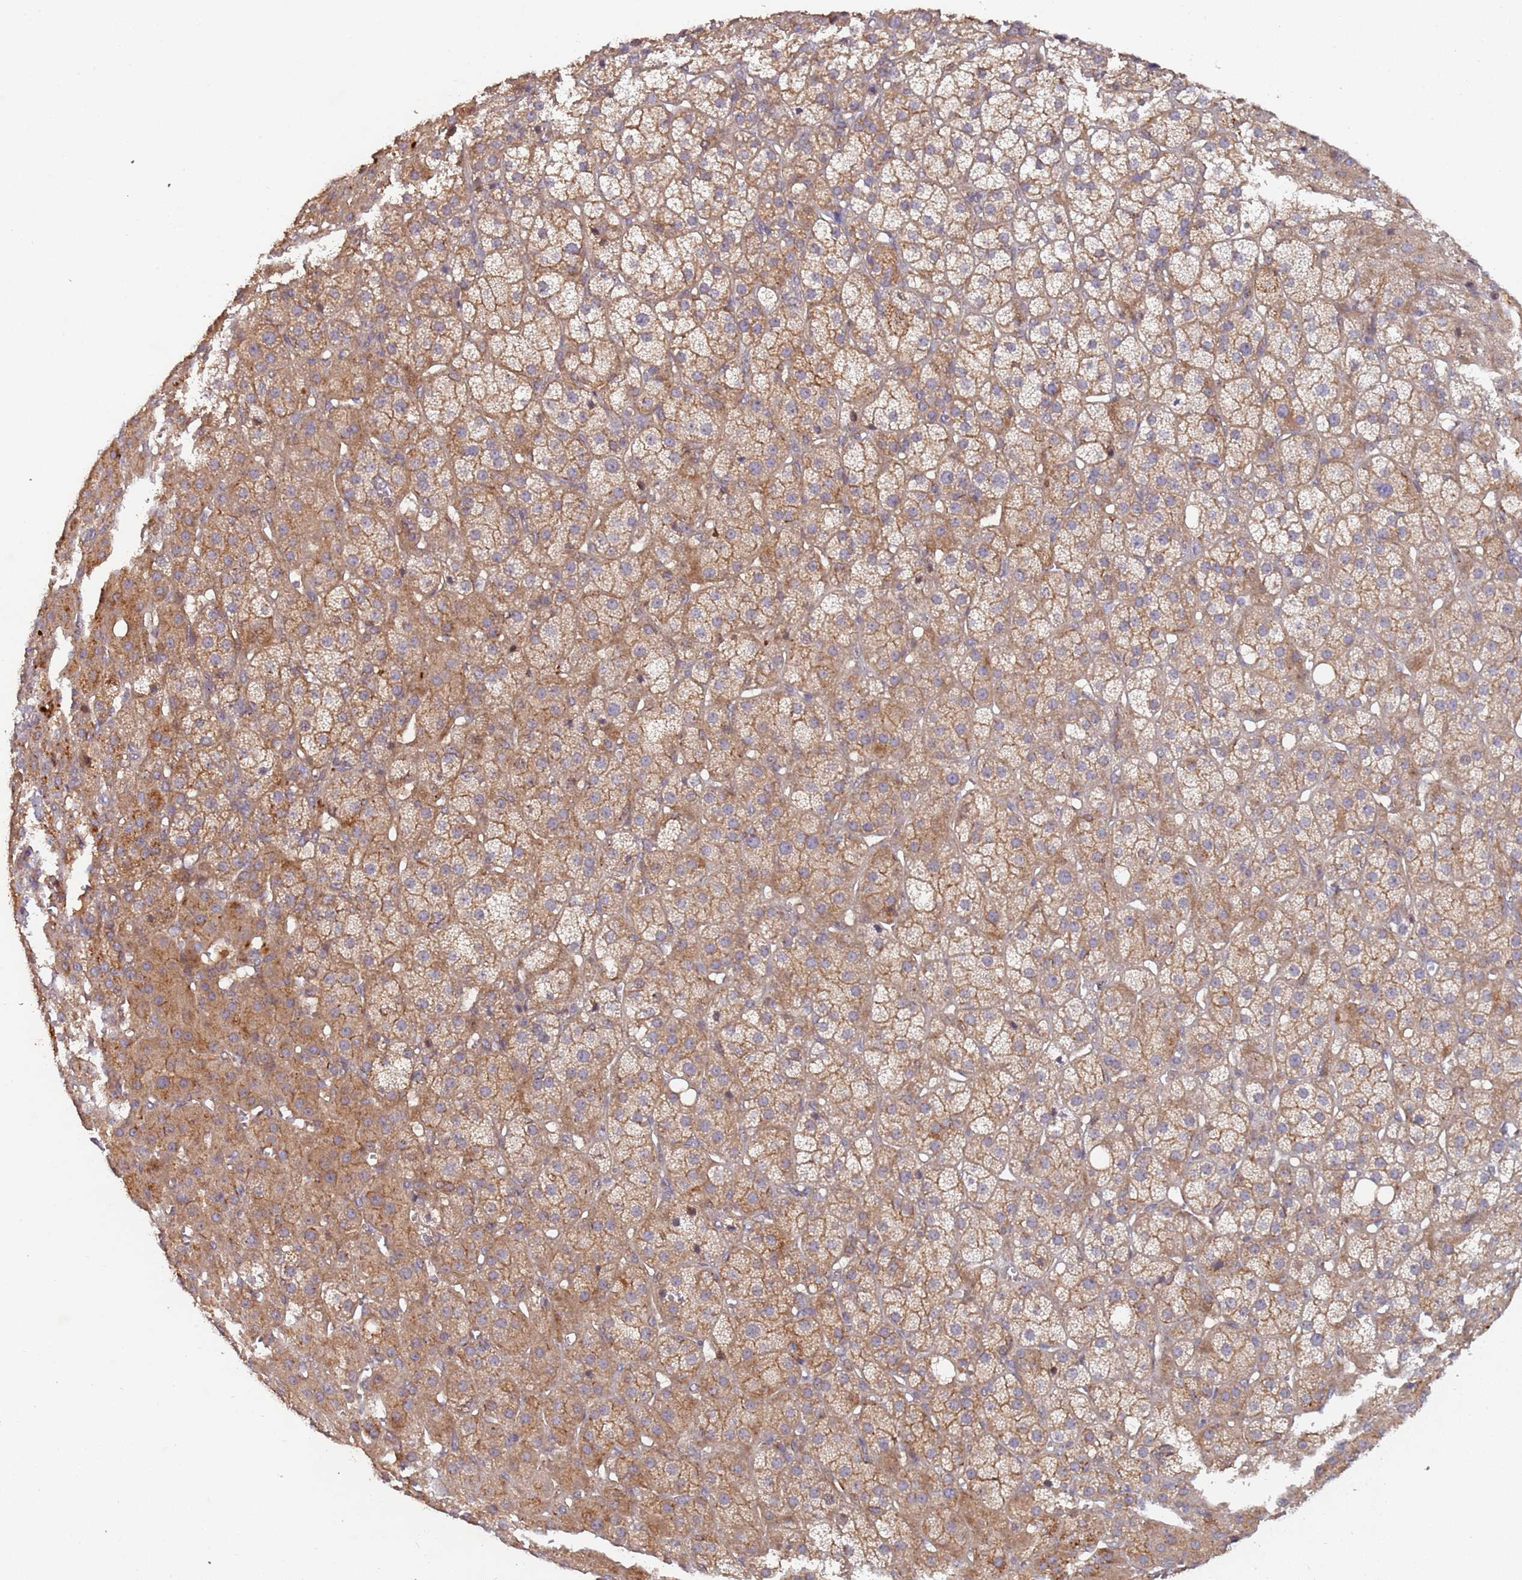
{"staining": {"intensity": "moderate", "quantity": "25%-75%", "location": "cytoplasmic/membranous"}, "tissue": "adrenal gland", "cell_type": "Glandular cells", "image_type": "normal", "snomed": [{"axis": "morphology", "description": "Normal tissue, NOS"}, {"axis": "topography", "description": "Adrenal gland"}], "caption": "IHC (DAB (3,3'-diaminobenzidine)) staining of unremarkable human adrenal gland exhibits moderate cytoplasmic/membranous protein positivity in about 25%-75% of glandular cells.", "gene": "KANSL1L", "patient": {"sex": "female", "age": 57}}